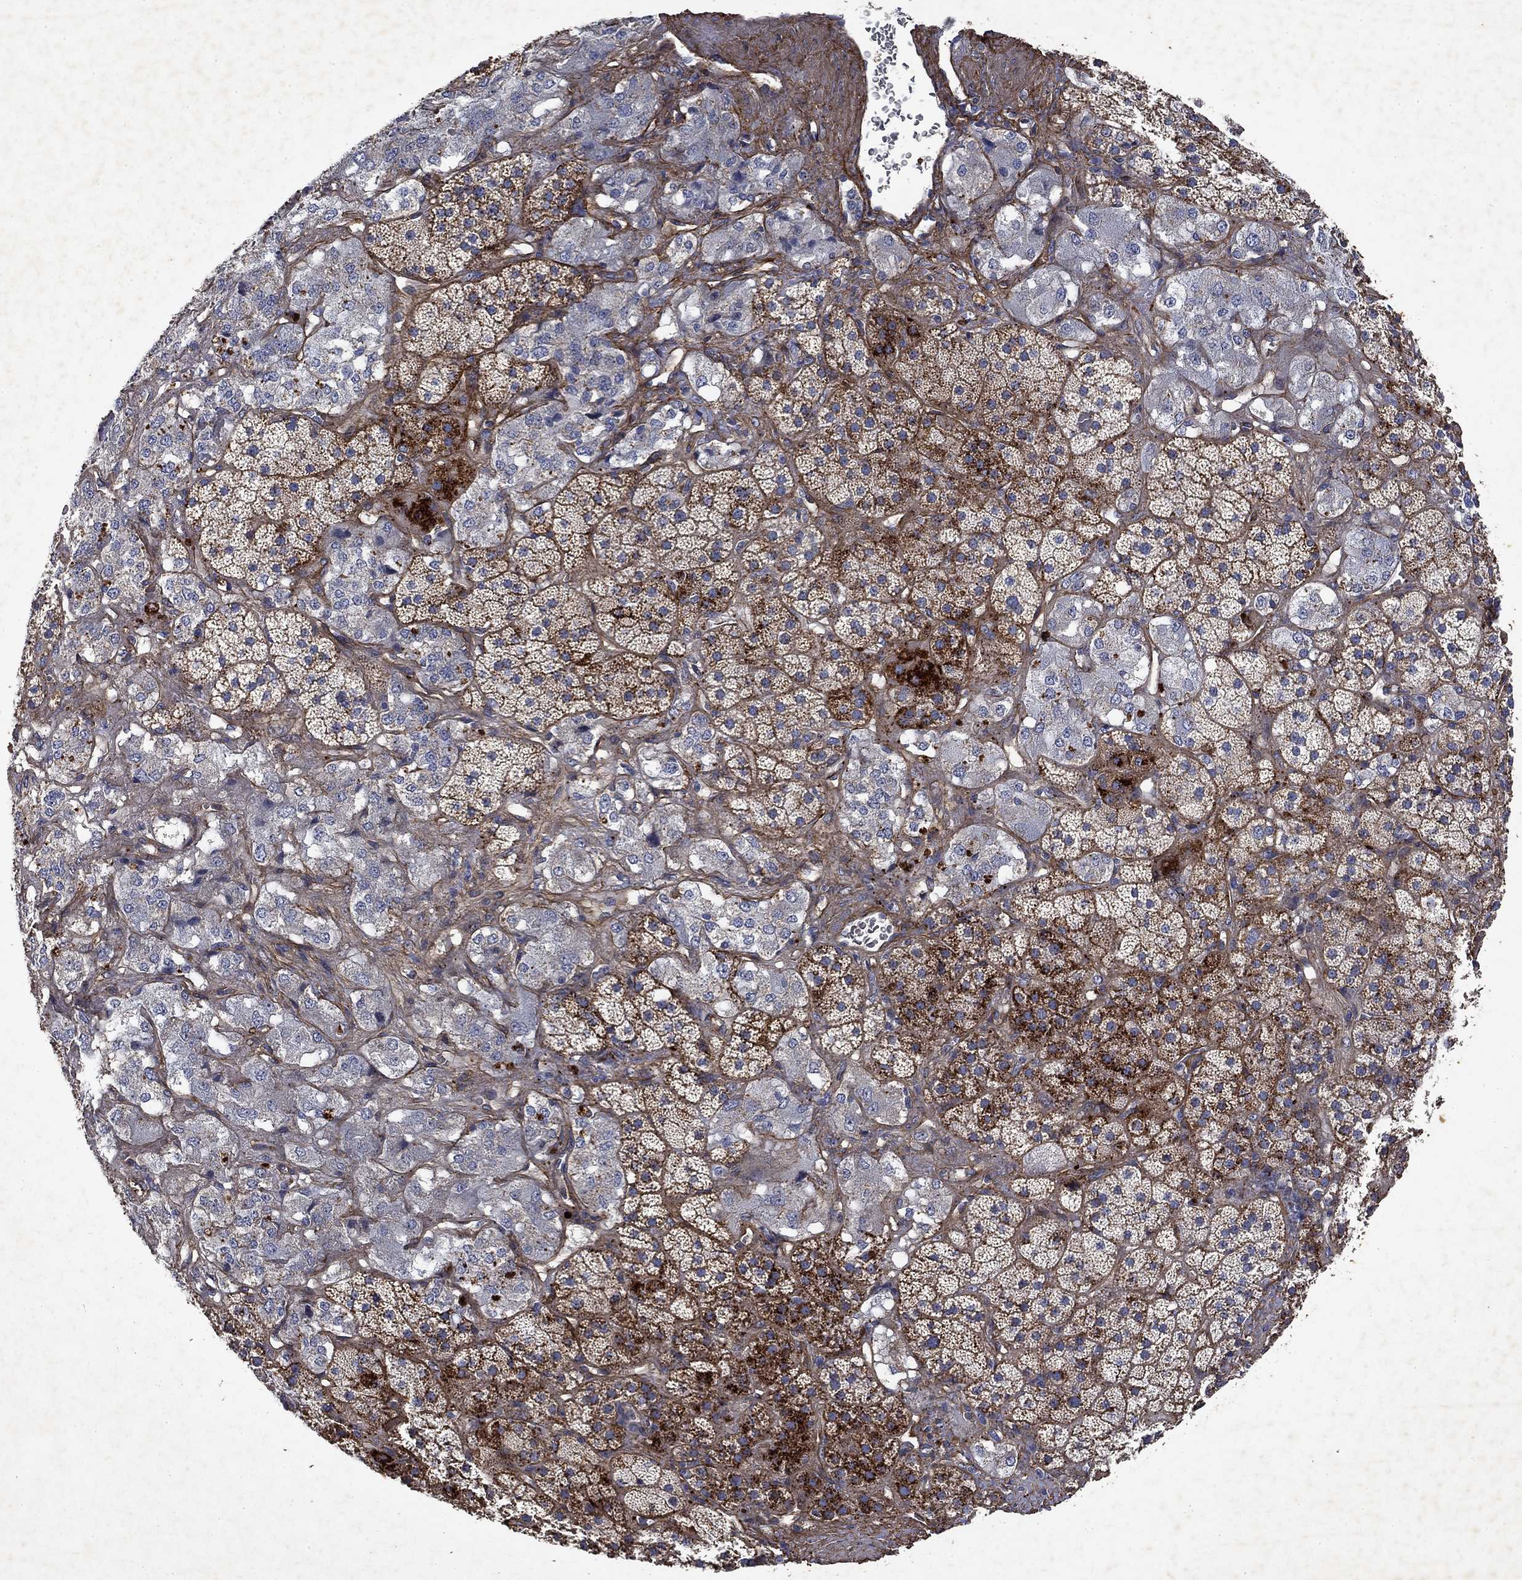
{"staining": {"intensity": "strong", "quantity": "<25%", "location": "cytoplasmic/membranous"}, "tissue": "adrenal gland", "cell_type": "Glandular cells", "image_type": "normal", "snomed": [{"axis": "morphology", "description": "Normal tissue, NOS"}, {"axis": "topography", "description": "Adrenal gland"}], "caption": "Adrenal gland stained with DAB IHC reveals medium levels of strong cytoplasmic/membranous staining in about <25% of glandular cells.", "gene": "COL4A2", "patient": {"sex": "male", "age": 57}}